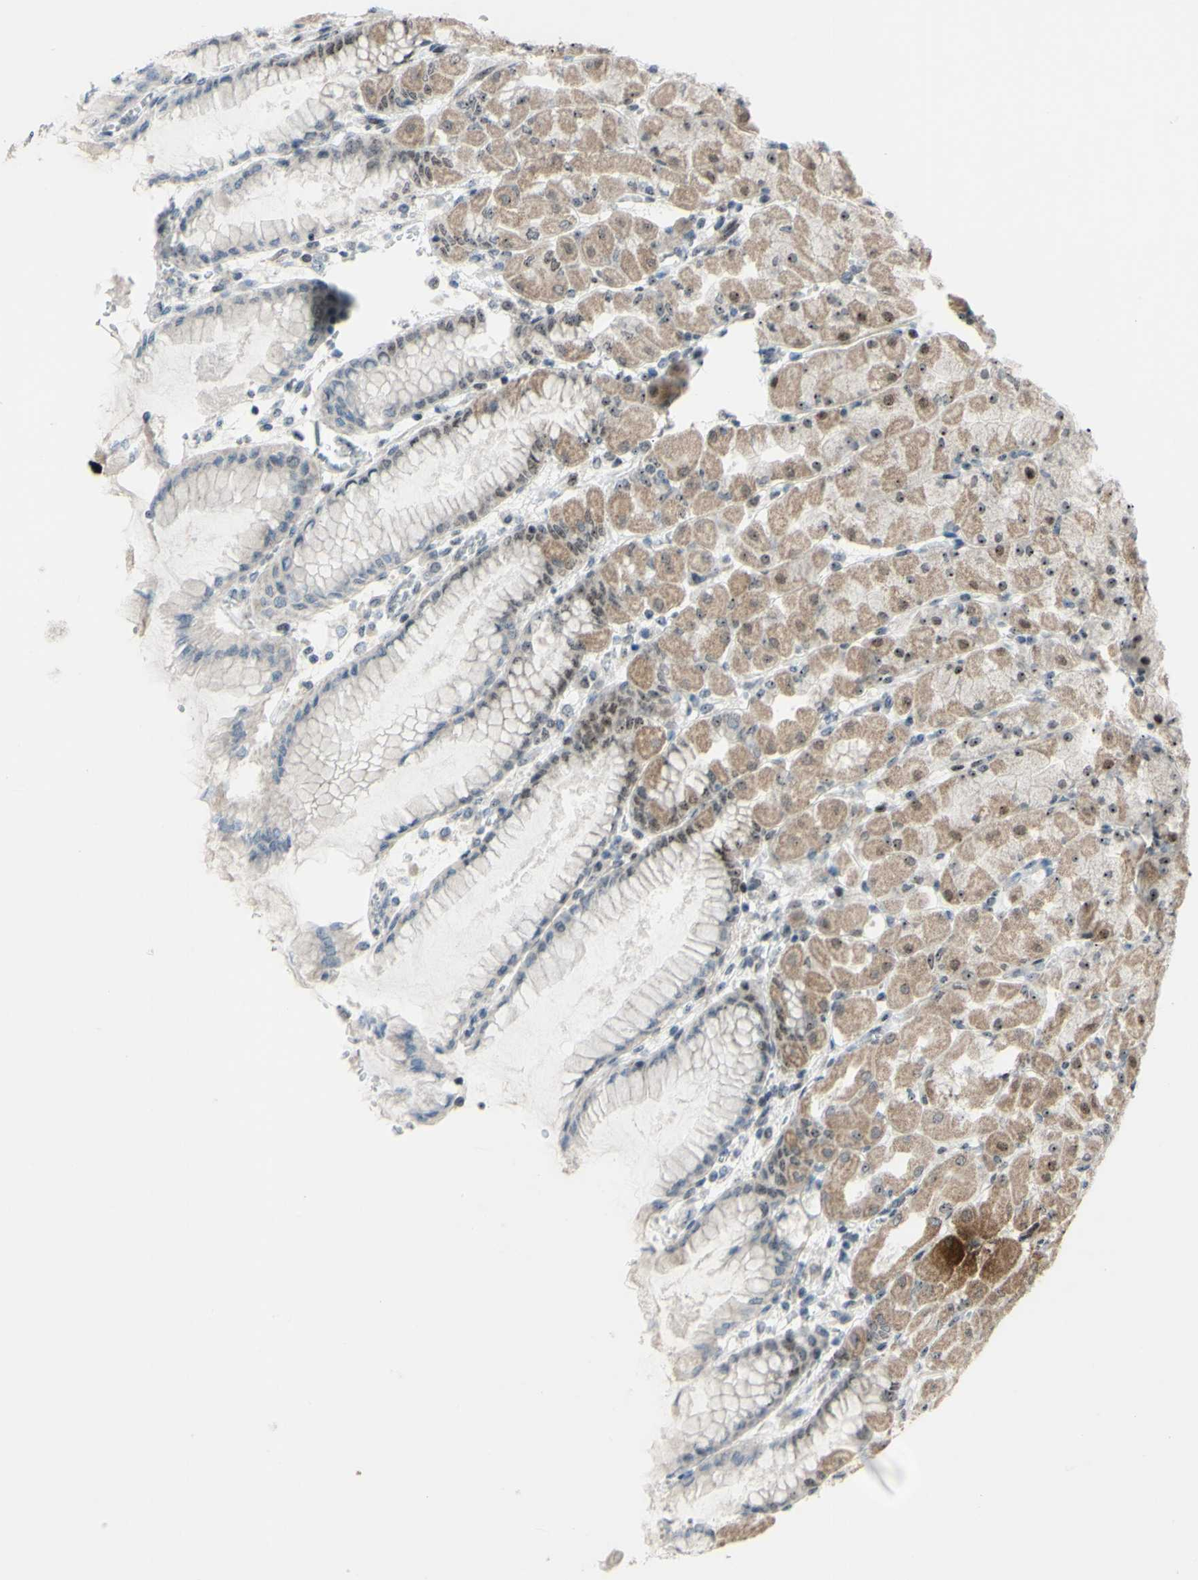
{"staining": {"intensity": "strong", "quantity": "25%-75%", "location": "cytoplasmic/membranous,nuclear"}, "tissue": "stomach", "cell_type": "Glandular cells", "image_type": "normal", "snomed": [{"axis": "morphology", "description": "Normal tissue, NOS"}, {"axis": "topography", "description": "Stomach, upper"}], "caption": "Immunohistochemical staining of normal stomach displays 25%-75% levels of strong cytoplasmic/membranous,nuclear protein staining in about 25%-75% of glandular cells.", "gene": "POLR1A", "patient": {"sex": "female", "age": 56}}